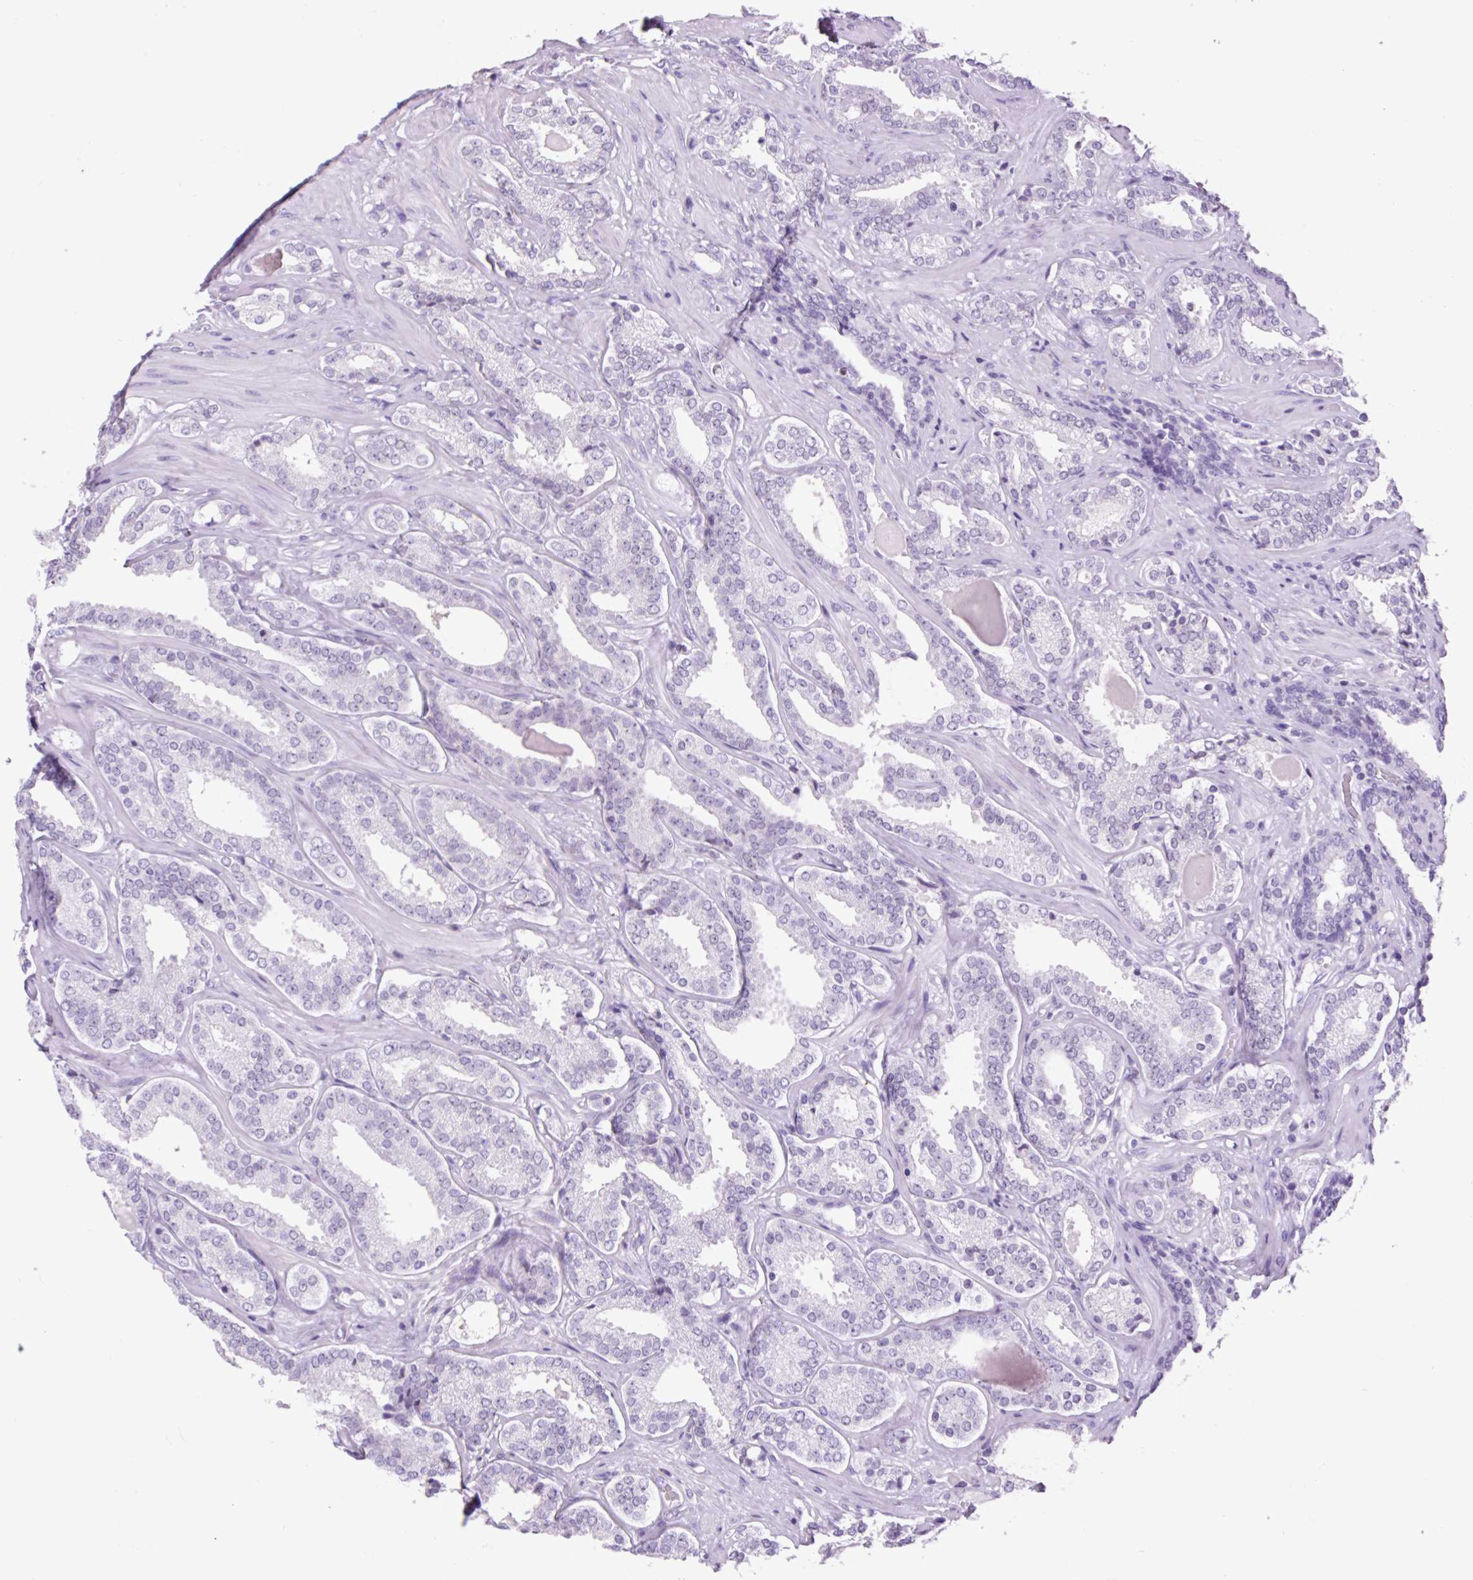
{"staining": {"intensity": "negative", "quantity": "none", "location": "none"}, "tissue": "prostate cancer", "cell_type": "Tumor cells", "image_type": "cancer", "snomed": [{"axis": "morphology", "description": "Adenocarcinoma, High grade"}, {"axis": "topography", "description": "Prostate"}], "caption": "Prostate cancer stained for a protein using IHC displays no expression tumor cells.", "gene": "VPREB1", "patient": {"sex": "male", "age": 65}}